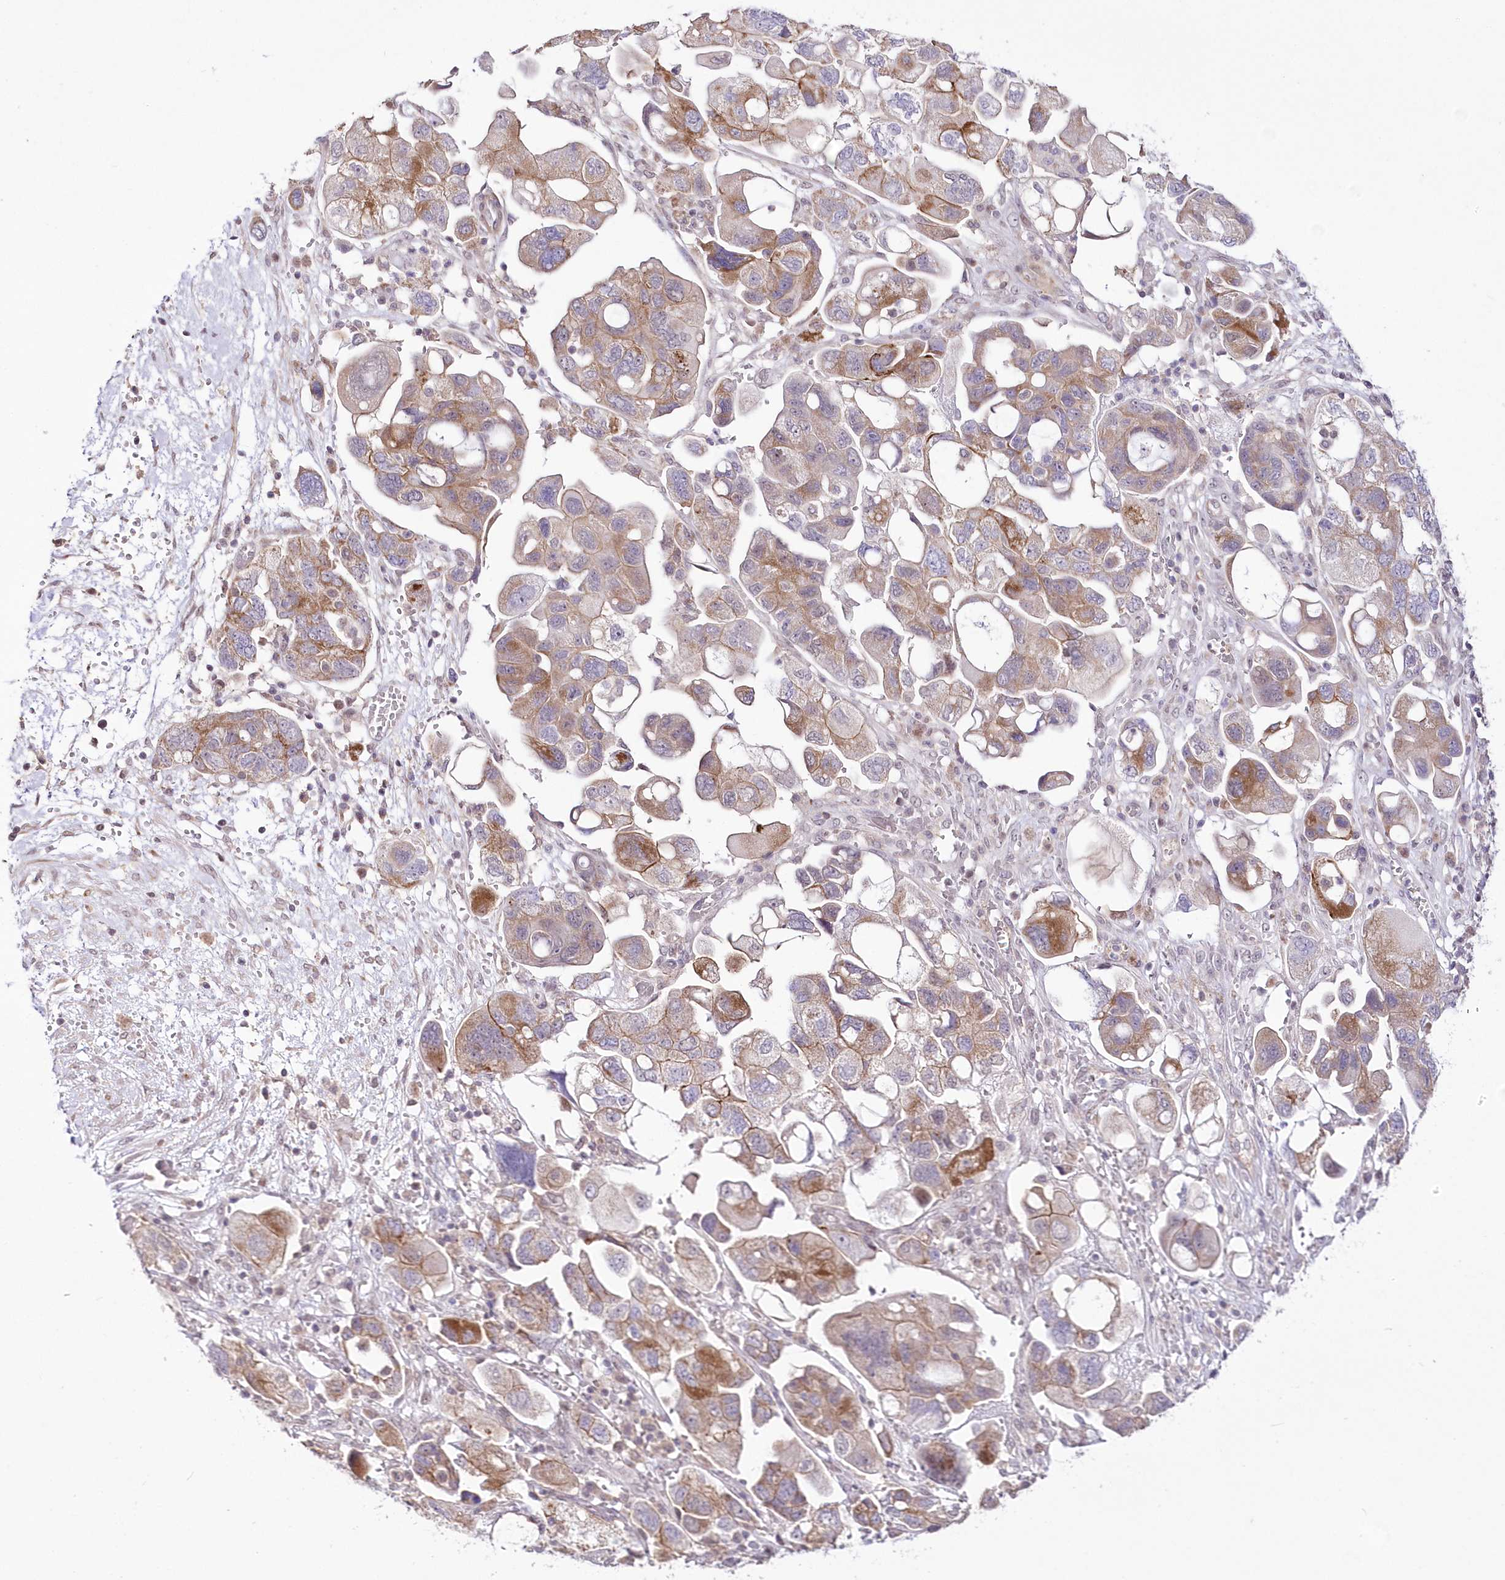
{"staining": {"intensity": "moderate", "quantity": ">75%", "location": "cytoplasmic/membranous"}, "tissue": "ovarian cancer", "cell_type": "Tumor cells", "image_type": "cancer", "snomed": [{"axis": "morphology", "description": "Carcinoma, NOS"}, {"axis": "morphology", "description": "Cystadenocarcinoma, serous, NOS"}, {"axis": "topography", "description": "Ovary"}], "caption": "DAB immunohistochemical staining of human serous cystadenocarcinoma (ovarian) displays moderate cytoplasmic/membranous protein staining in approximately >75% of tumor cells.", "gene": "FAM241B", "patient": {"sex": "female", "age": 69}}